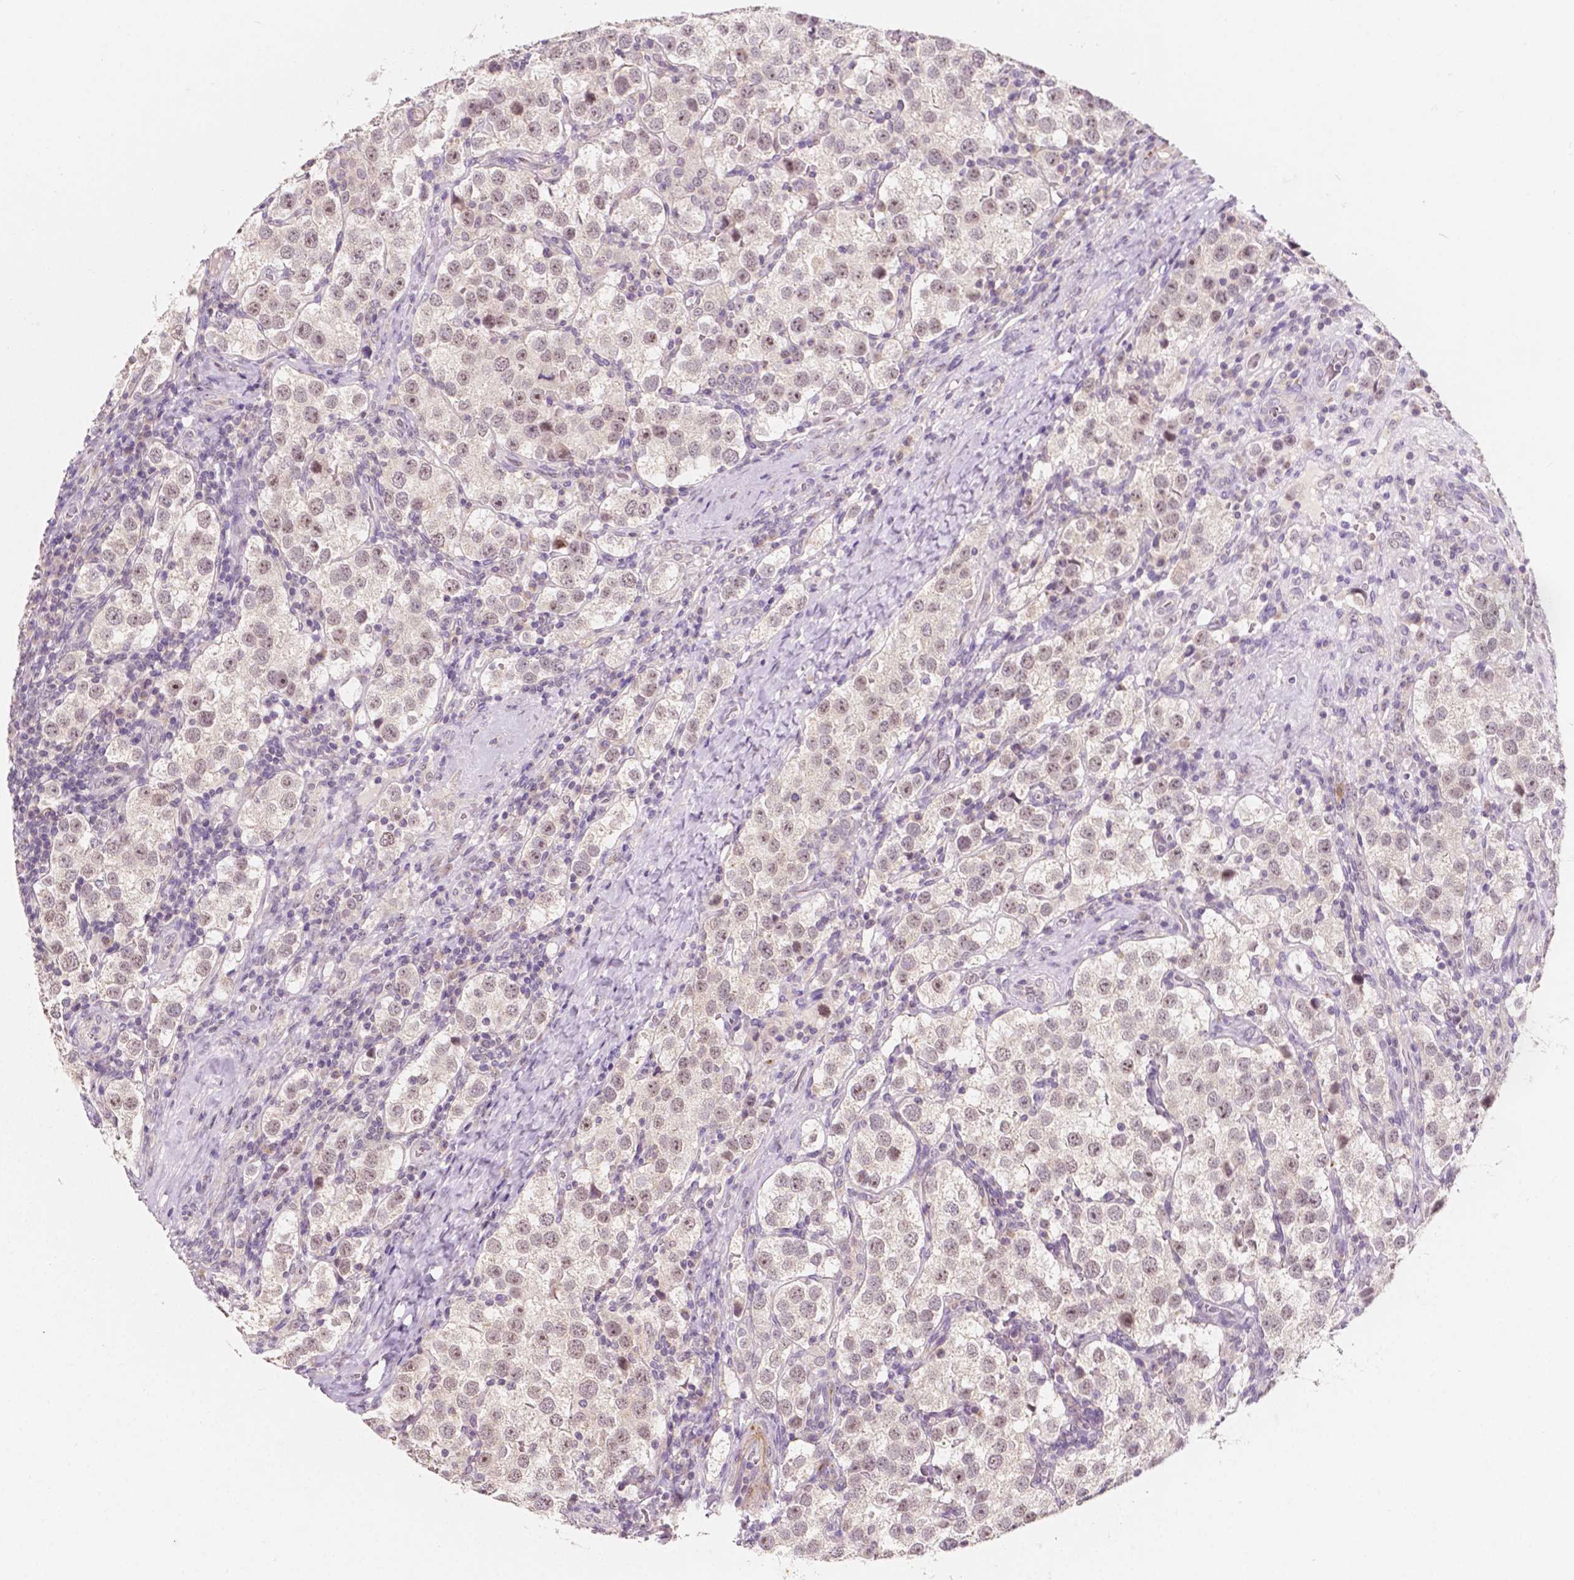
{"staining": {"intensity": "negative", "quantity": "none", "location": "none"}, "tissue": "testis cancer", "cell_type": "Tumor cells", "image_type": "cancer", "snomed": [{"axis": "morphology", "description": "Seminoma, NOS"}, {"axis": "topography", "description": "Testis"}], "caption": "Human testis cancer stained for a protein using immunohistochemistry reveals no staining in tumor cells.", "gene": "SIRT2", "patient": {"sex": "male", "age": 37}}